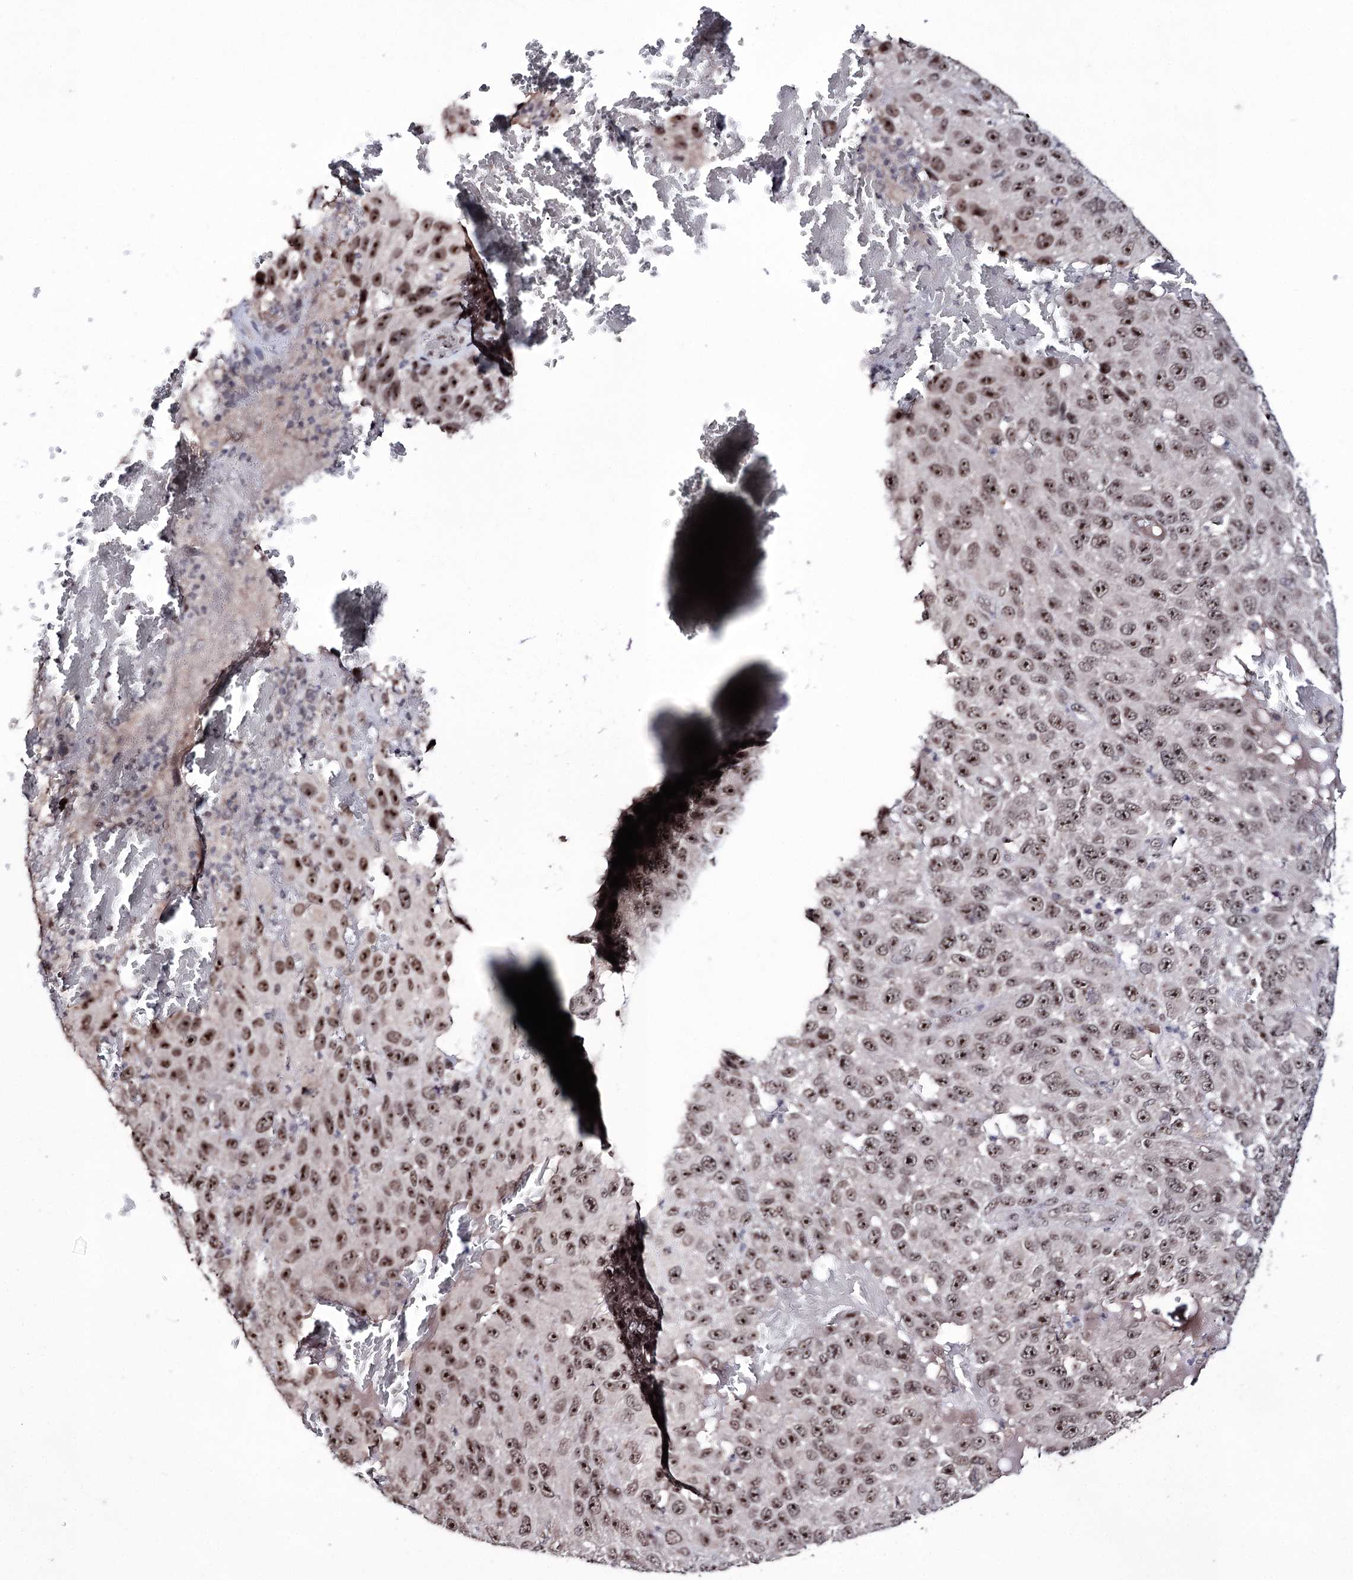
{"staining": {"intensity": "moderate", "quantity": ">75%", "location": "nuclear"}, "tissue": "melanoma", "cell_type": "Tumor cells", "image_type": "cancer", "snomed": [{"axis": "morphology", "description": "Malignant melanoma, NOS"}, {"axis": "topography", "description": "Skin"}], "caption": "Human melanoma stained with a protein marker displays moderate staining in tumor cells.", "gene": "VGLL4", "patient": {"sex": "female", "age": 96}}